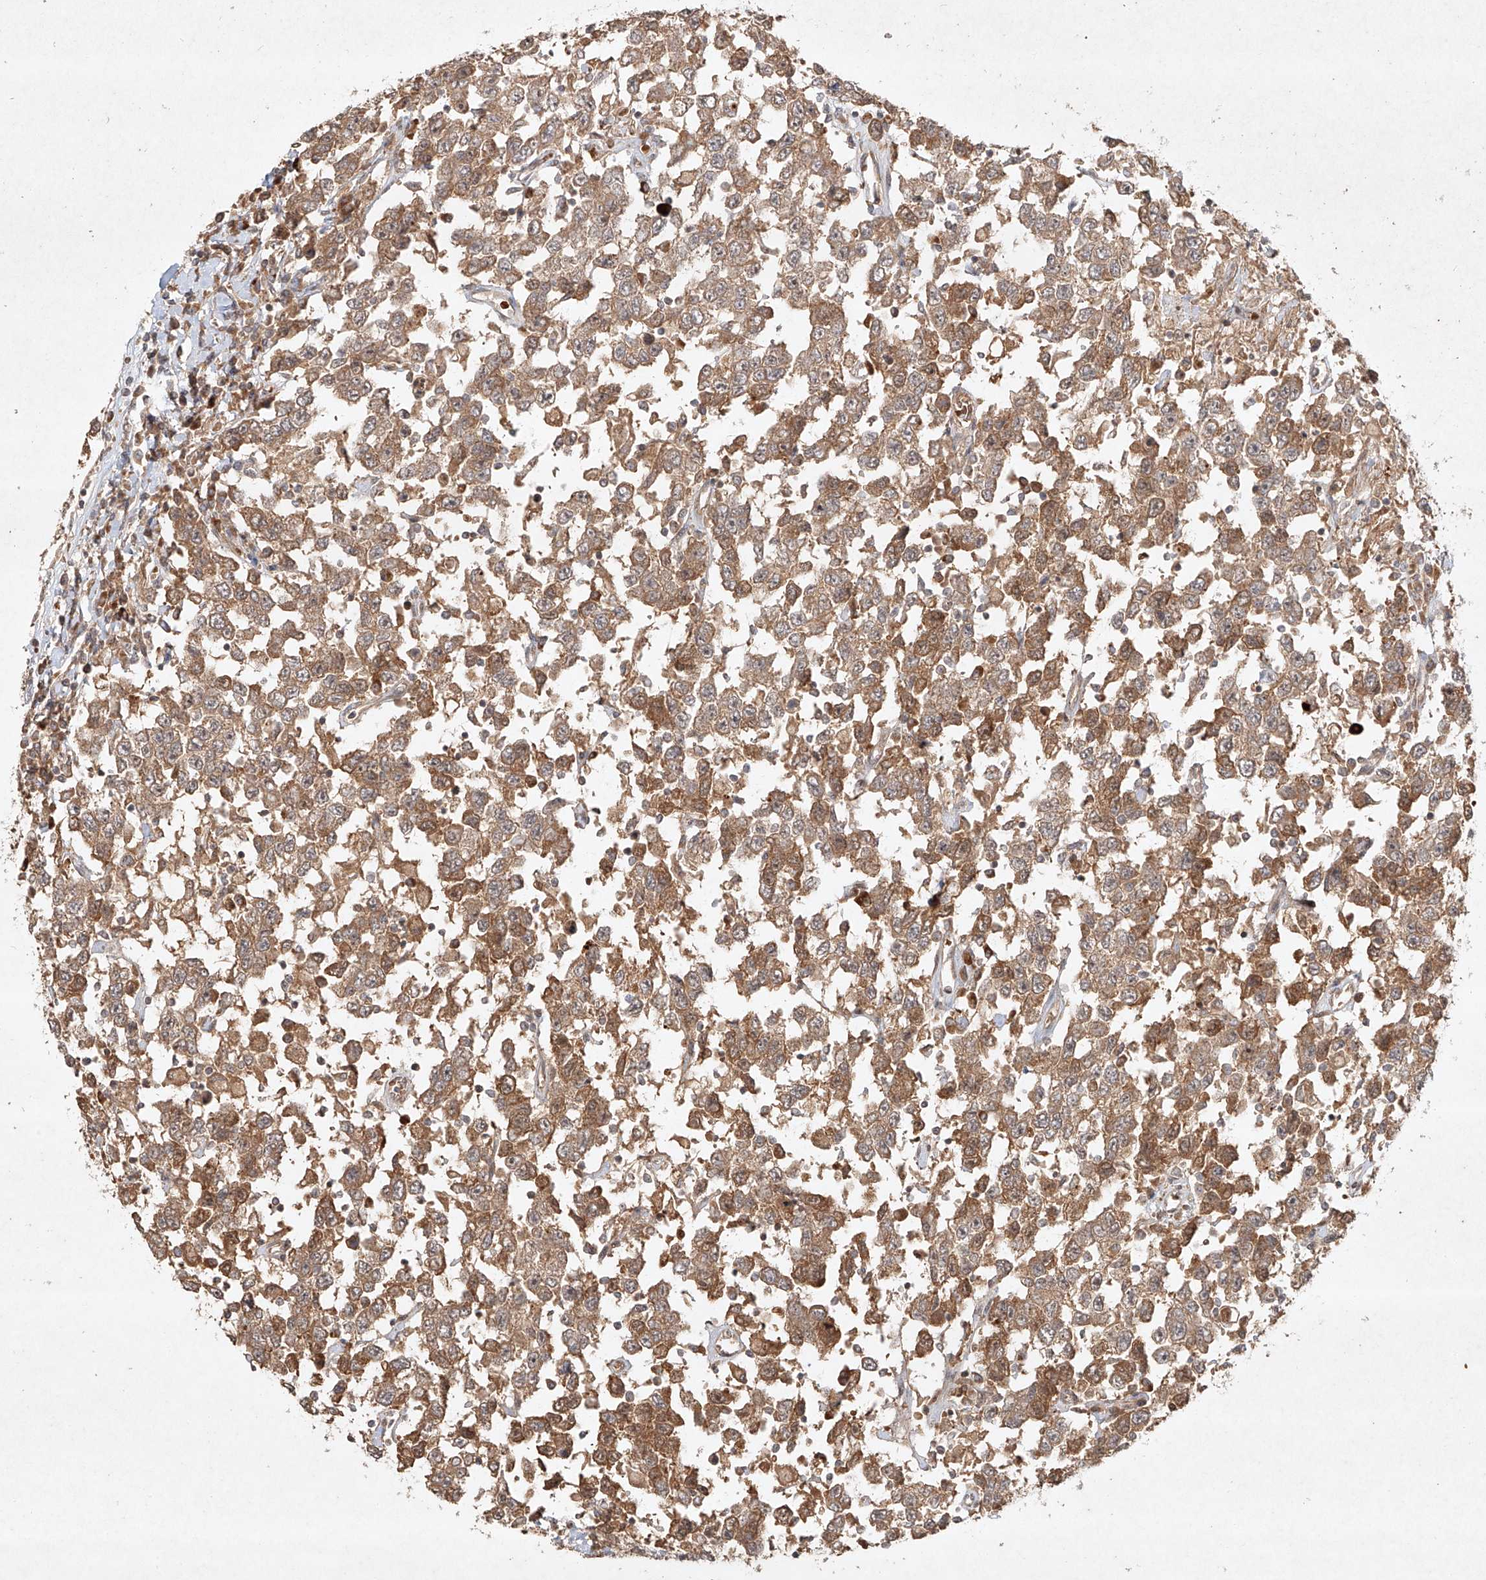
{"staining": {"intensity": "moderate", "quantity": ">75%", "location": "cytoplasmic/membranous"}, "tissue": "testis cancer", "cell_type": "Tumor cells", "image_type": "cancer", "snomed": [{"axis": "morphology", "description": "Seminoma, NOS"}, {"axis": "topography", "description": "Testis"}], "caption": "Tumor cells exhibit medium levels of moderate cytoplasmic/membranous positivity in approximately >75% of cells in human testis cancer (seminoma).", "gene": "CYYR1", "patient": {"sex": "male", "age": 41}}